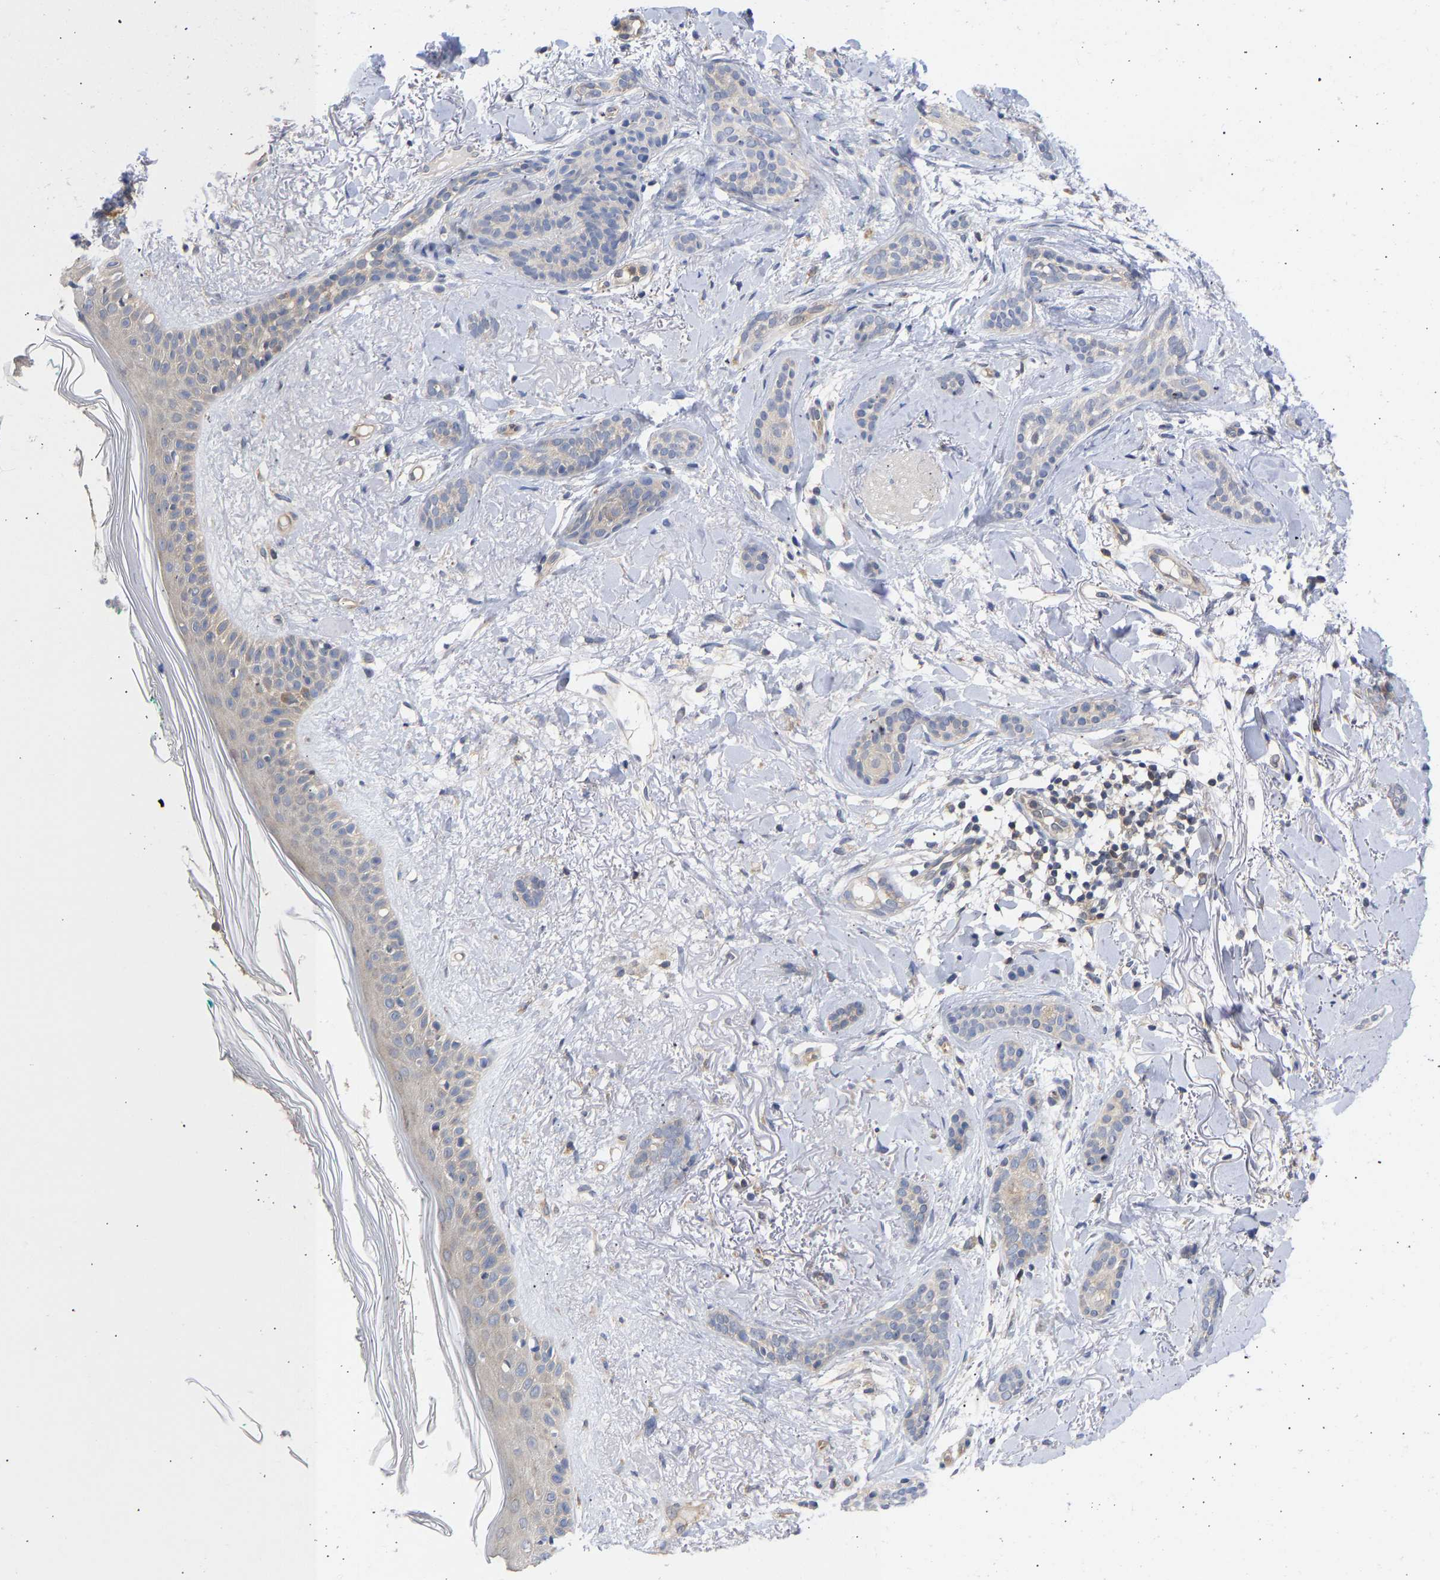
{"staining": {"intensity": "negative", "quantity": "none", "location": "none"}, "tissue": "skin cancer", "cell_type": "Tumor cells", "image_type": "cancer", "snomed": [{"axis": "morphology", "description": "Basal cell carcinoma"}, {"axis": "morphology", "description": "Adnexal tumor, benign"}, {"axis": "topography", "description": "Skin"}], "caption": "Tumor cells show no significant positivity in skin benign adnexal tumor.", "gene": "MAP2K3", "patient": {"sex": "female", "age": 42}}